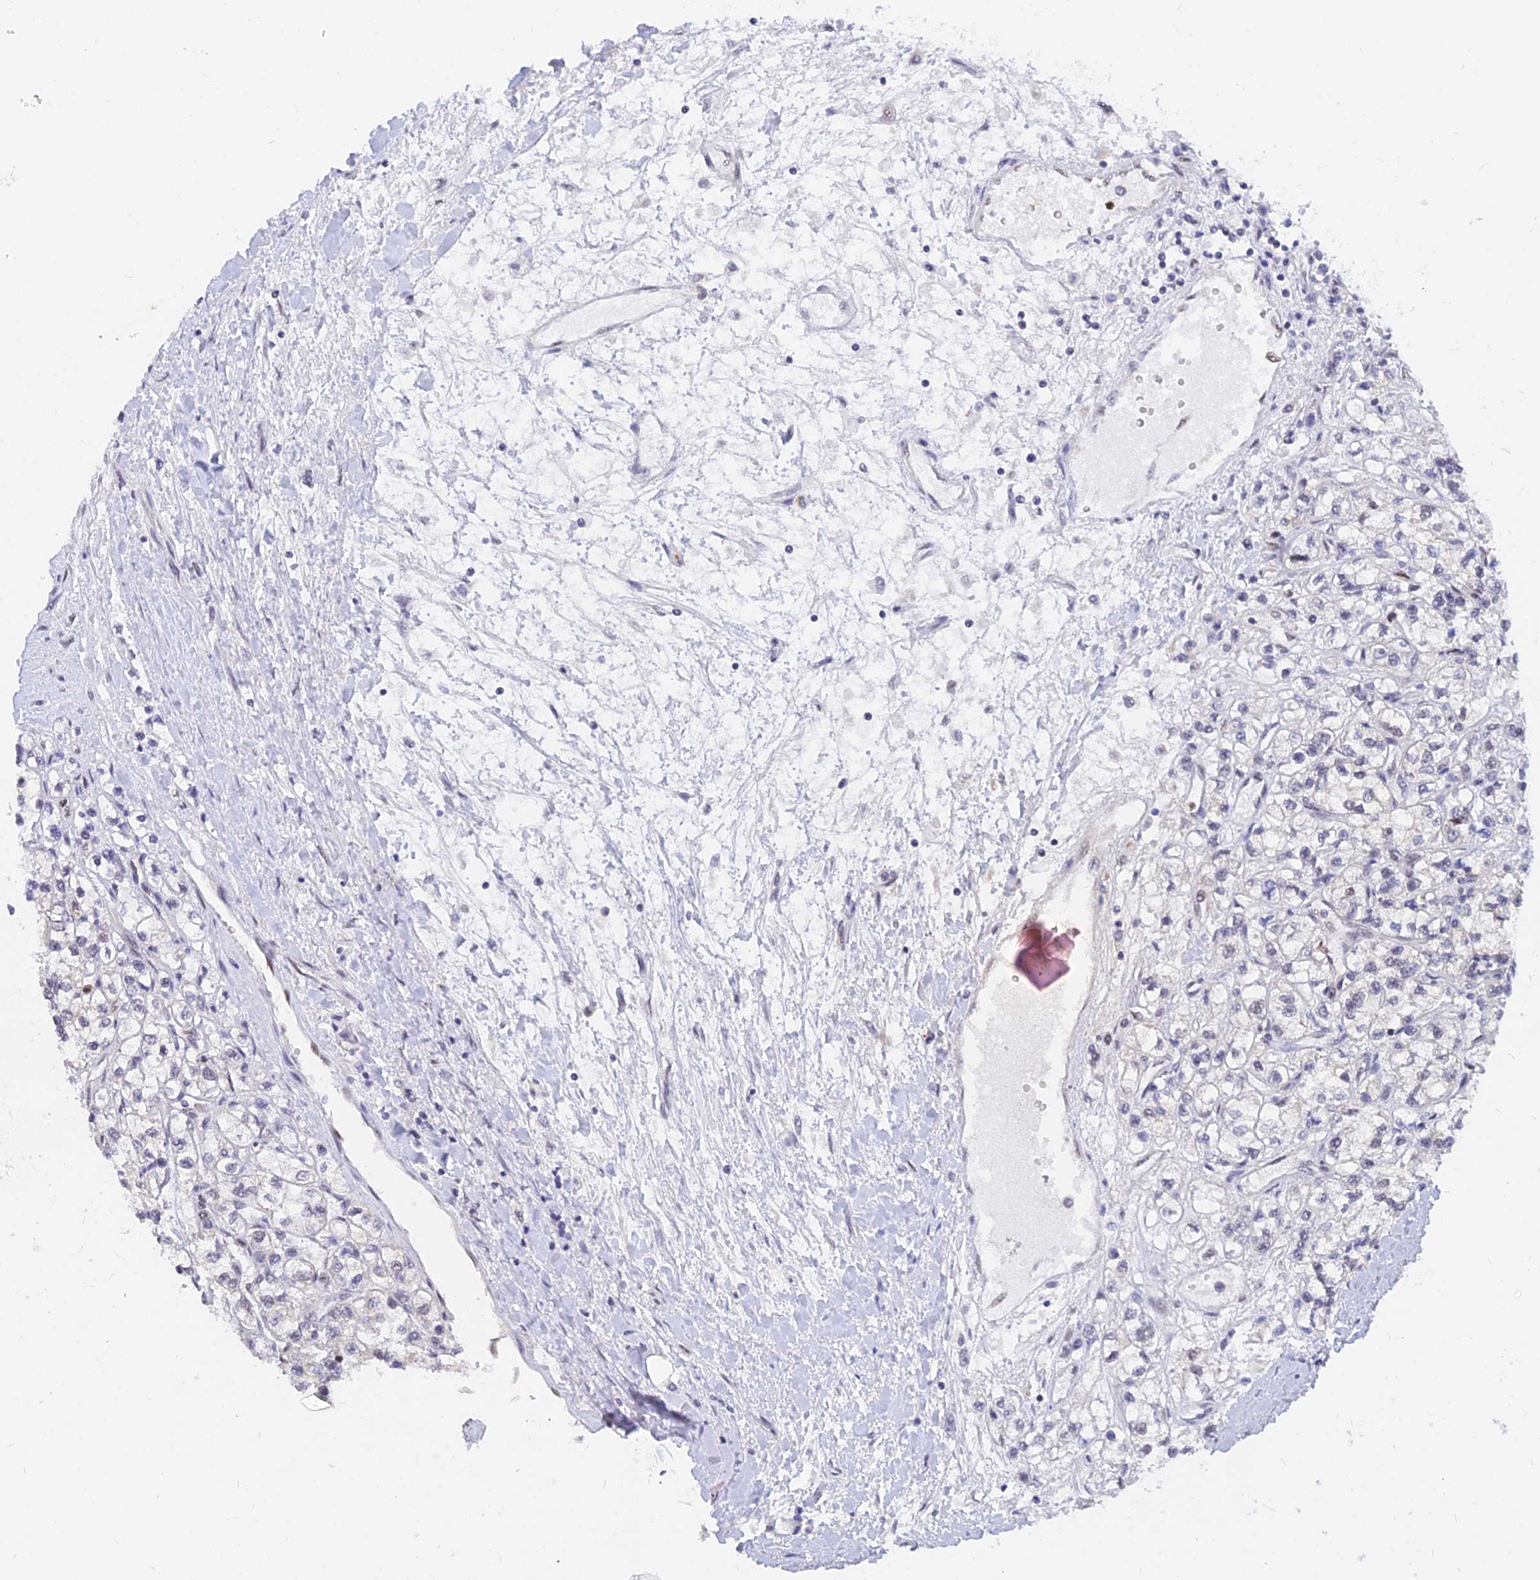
{"staining": {"intensity": "weak", "quantity": "<25%", "location": "nuclear"}, "tissue": "renal cancer", "cell_type": "Tumor cells", "image_type": "cancer", "snomed": [{"axis": "morphology", "description": "Adenocarcinoma, NOS"}, {"axis": "topography", "description": "Kidney"}], "caption": "Immunohistochemistry (IHC) micrograph of adenocarcinoma (renal) stained for a protein (brown), which displays no positivity in tumor cells.", "gene": "DPY30", "patient": {"sex": "male", "age": 80}}